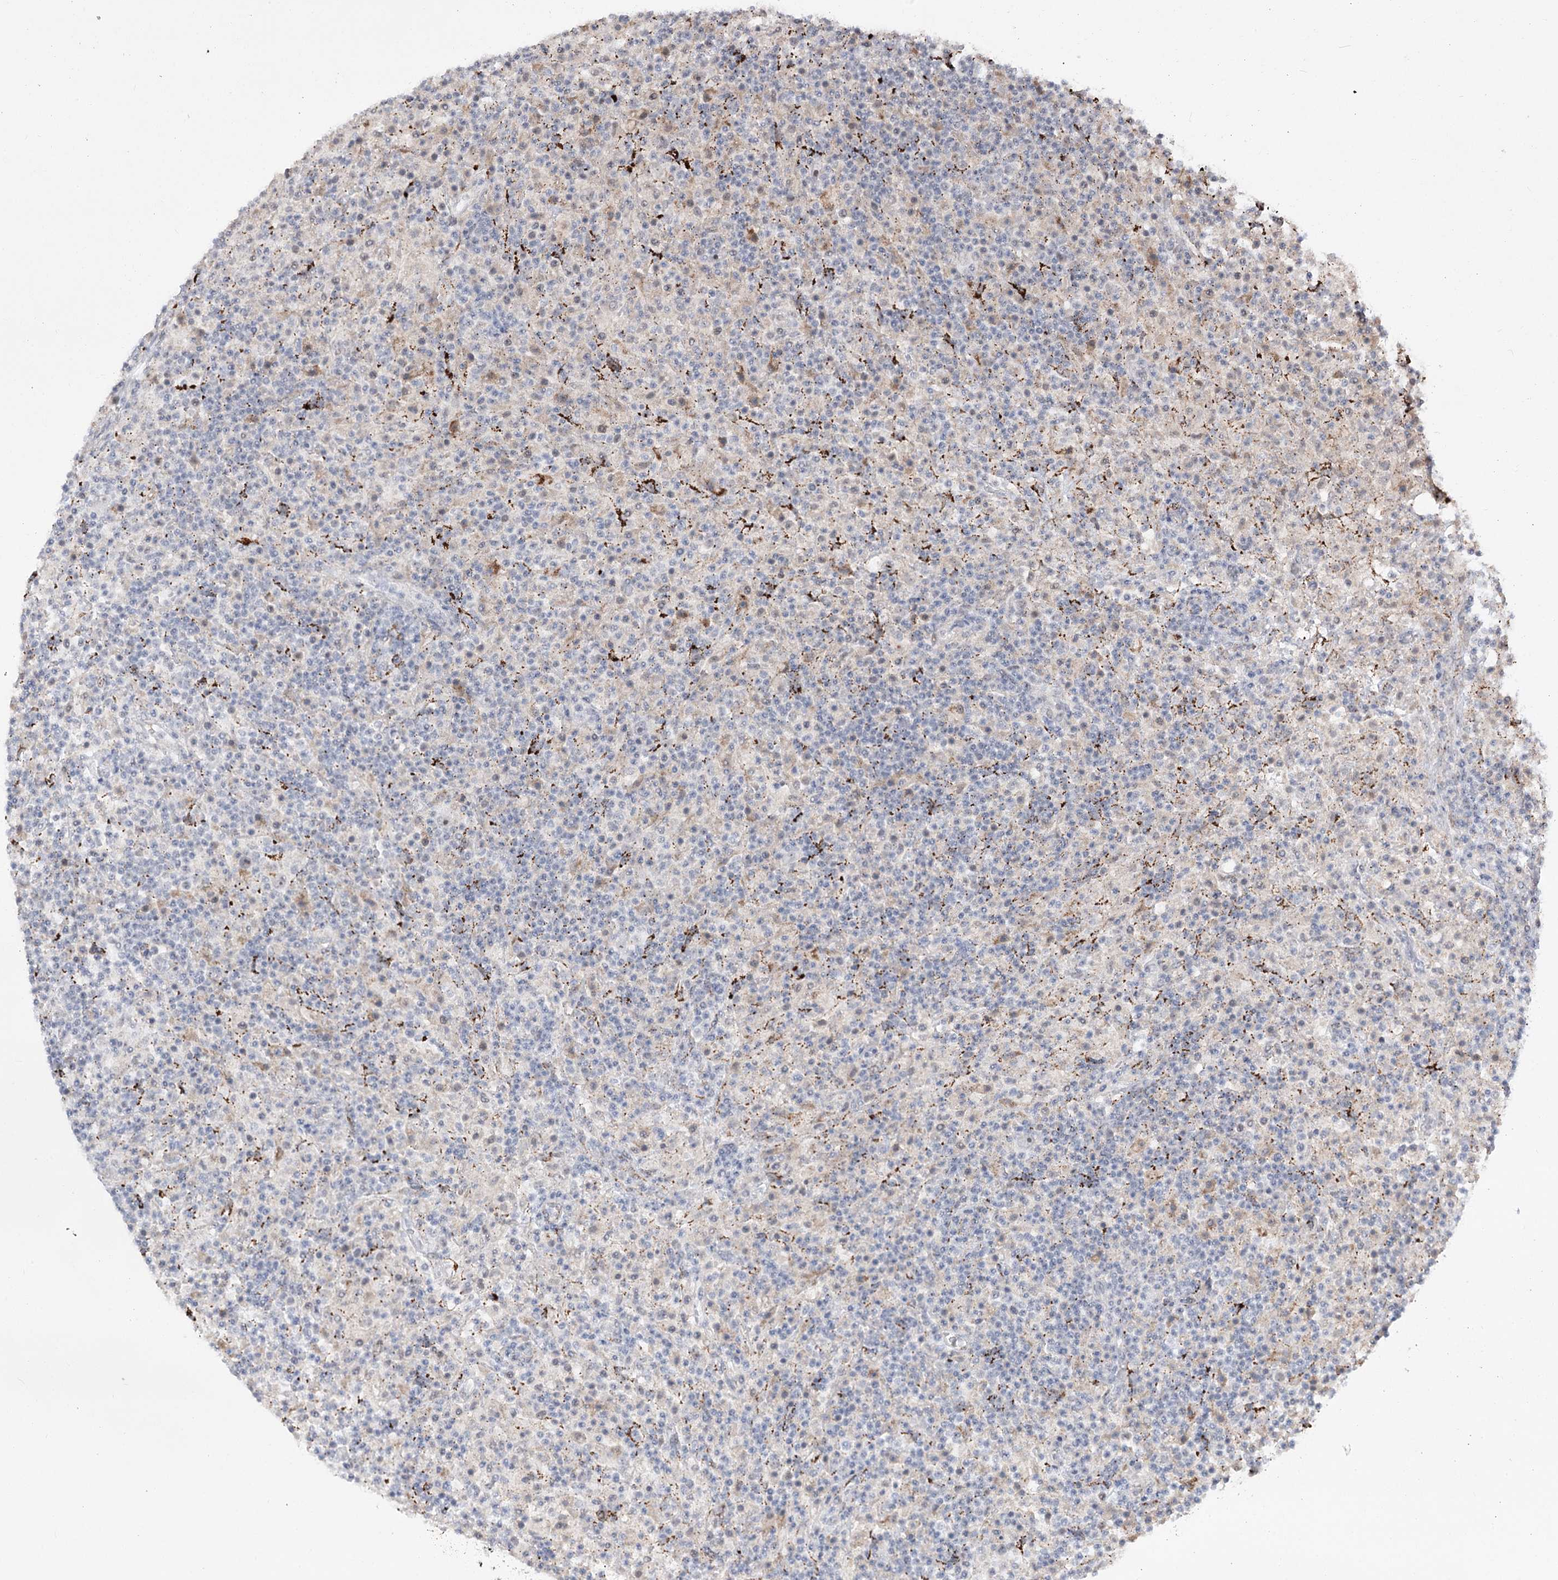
{"staining": {"intensity": "negative", "quantity": "none", "location": "none"}, "tissue": "lymphoma", "cell_type": "Tumor cells", "image_type": "cancer", "snomed": [{"axis": "morphology", "description": "Hodgkin's disease, NOS"}, {"axis": "topography", "description": "Lymph node"}], "caption": "Tumor cells are negative for brown protein staining in lymphoma. (Stains: DAB (3,3'-diaminobenzidine) IHC with hematoxylin counter stain, Microscopy: brightfield microscopy at high magnification).", "gene": "ZSCAN23", "patient": {"sex": "male", "age": 70}}